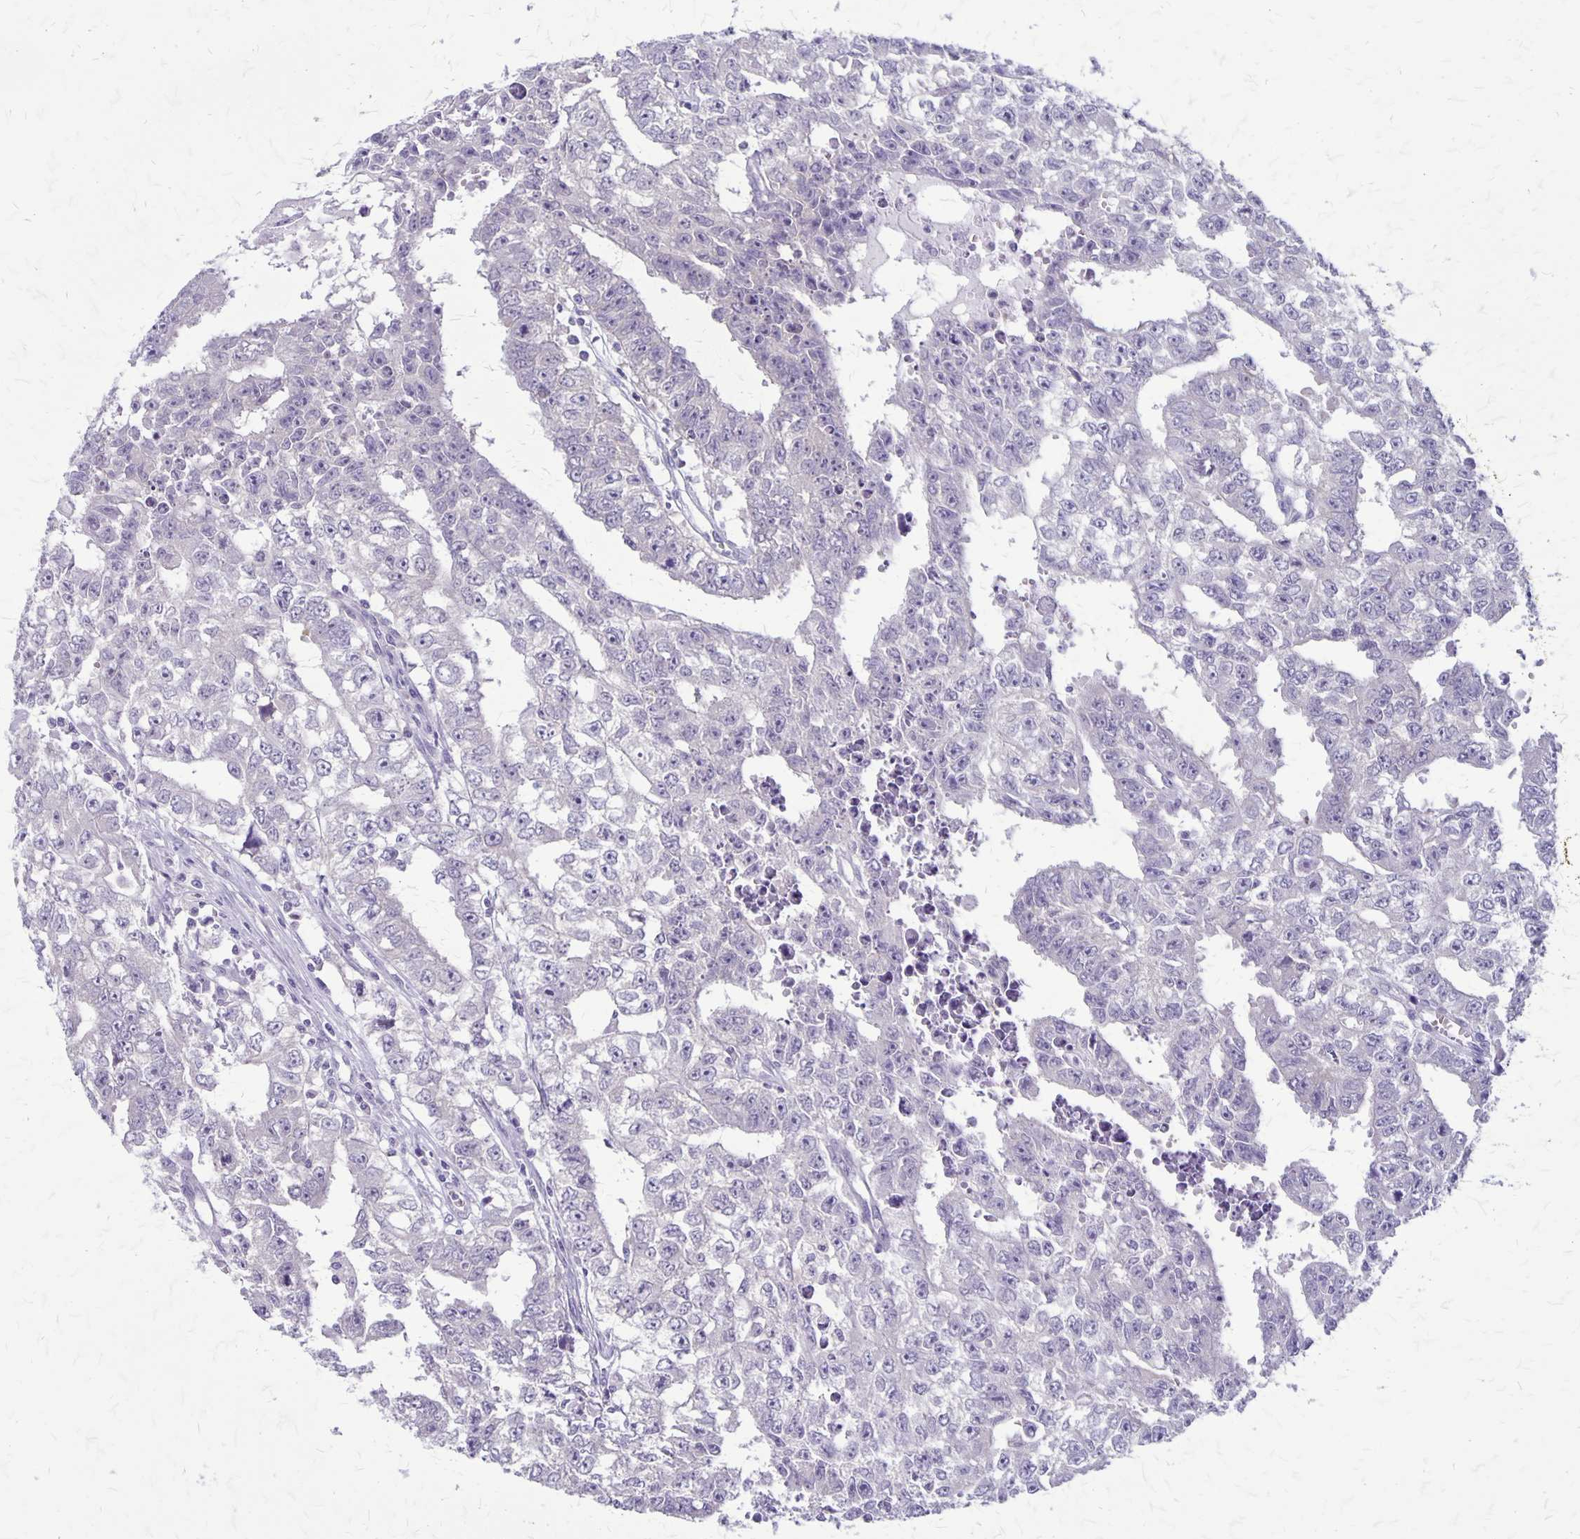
{"staining": {"intensity": "negative", "quantity": "none", "location": "none"}, "tissue": "testis cancer", "cell_type": "Tumor cells", "image_type": "cancer", "snomed": [{"axis": "morphology", "description": "Carcinoma, Embryonal, NOS"}, {"axis": "morphology", "description": "Teratoma, malignant, NOS"}, {"axis": "topography", "description": "Testis"}], "caption": "Testis cancer (teratoma (malignant)) was stained to show a protein in brown. There is no significant expression in tumor cells.", "gene": "PLXNB3", "patient": {"sex": "male", "age": 24}}